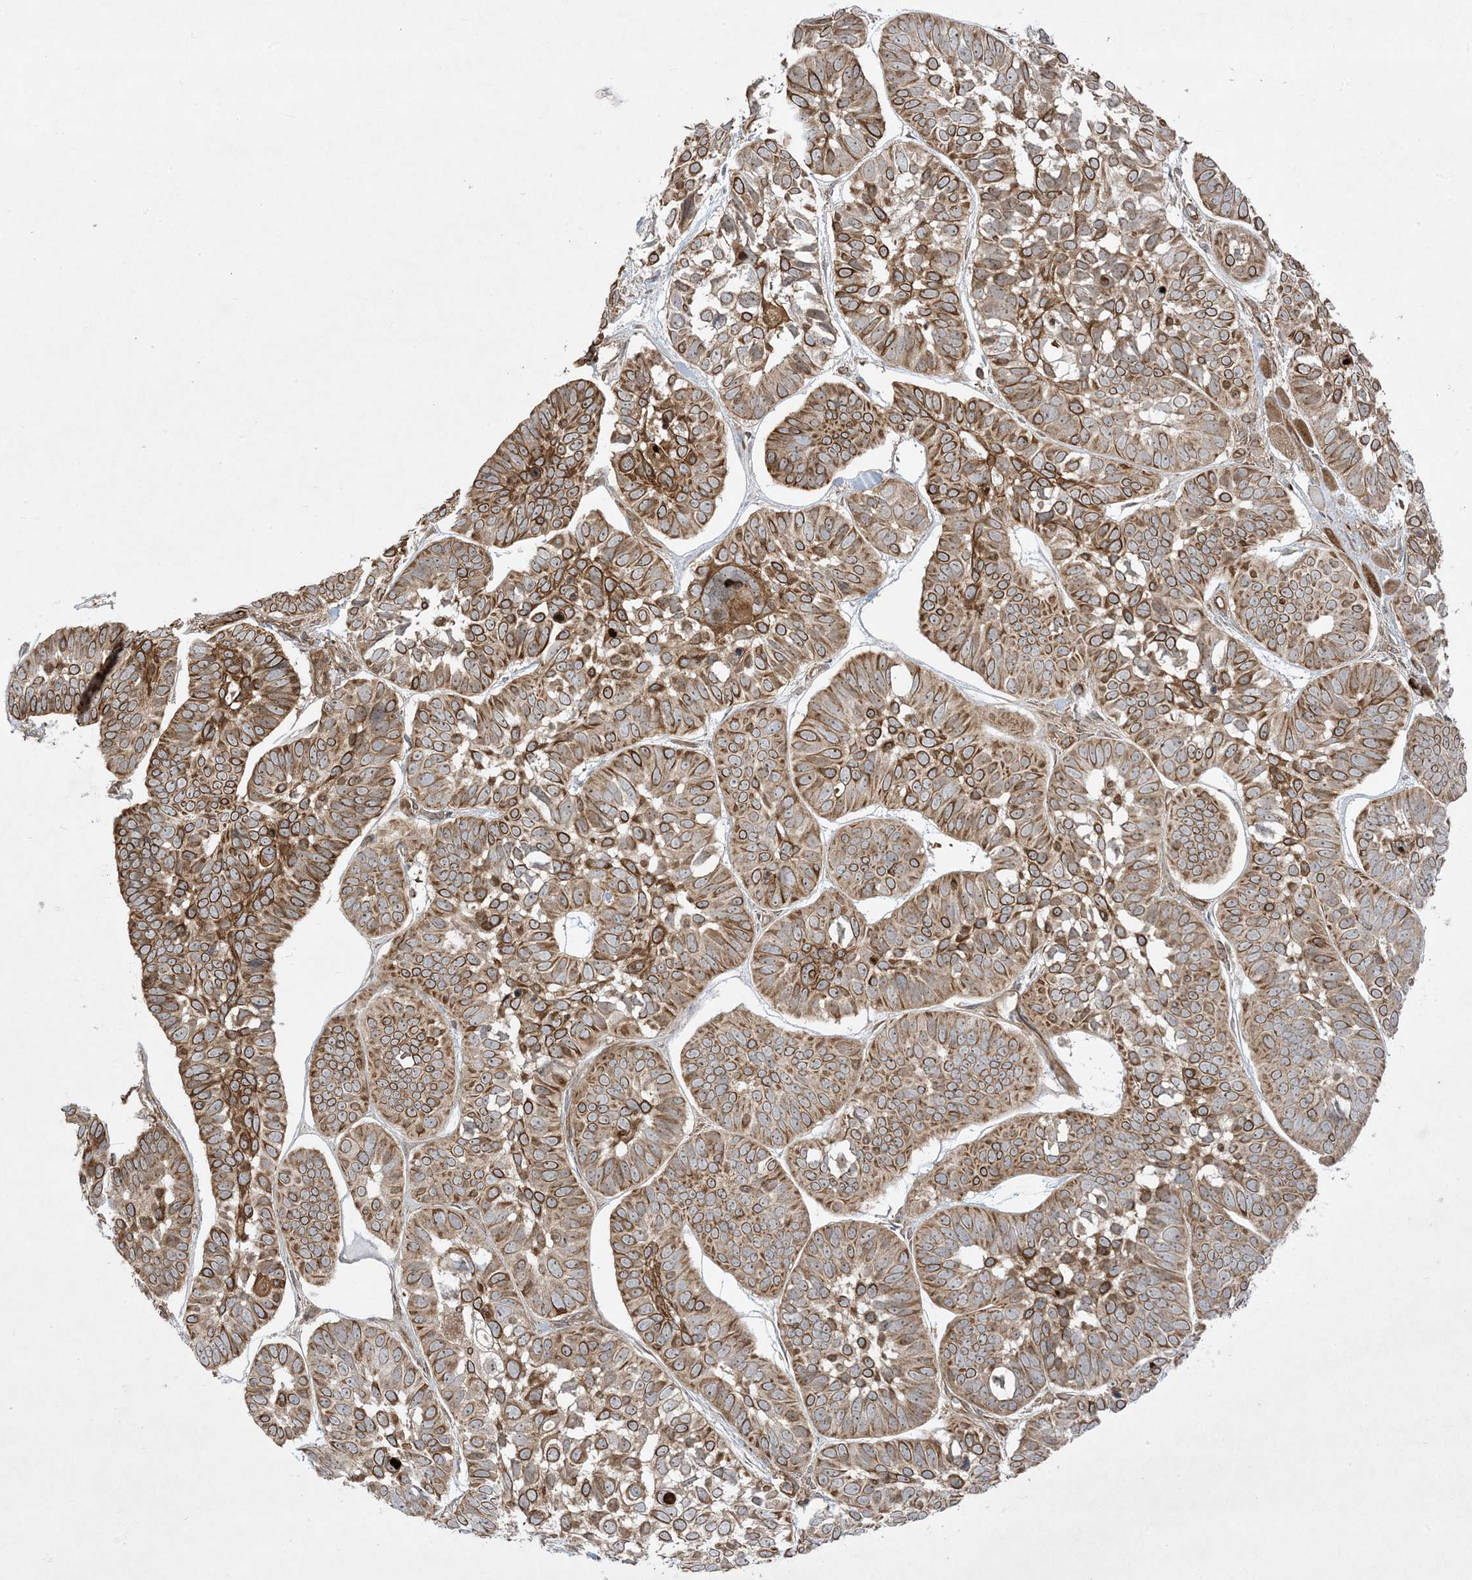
{"staining": {"intensity": "strong", "quantity": ">75%", "location": "cytoplasmic/membranous,nuclear"}, "tissue": "skin cancer", "cell_type": "Tumor cells", "image_type": "cancer", "snomed": [{"axis": "morphology", "description": "Basal cell carcinoma"}, {"axis": "topography", "description": "Skin"}], "caption": "Brown immunohistochemical staining in human basal cell carcinoma (skin) demonstrates strong cytoplasmic/membranous and nuclear positivity in approximately >75% of tumor cells.", "gene": "SOGA3", "patient": {"sex": "male", "age": 62}}